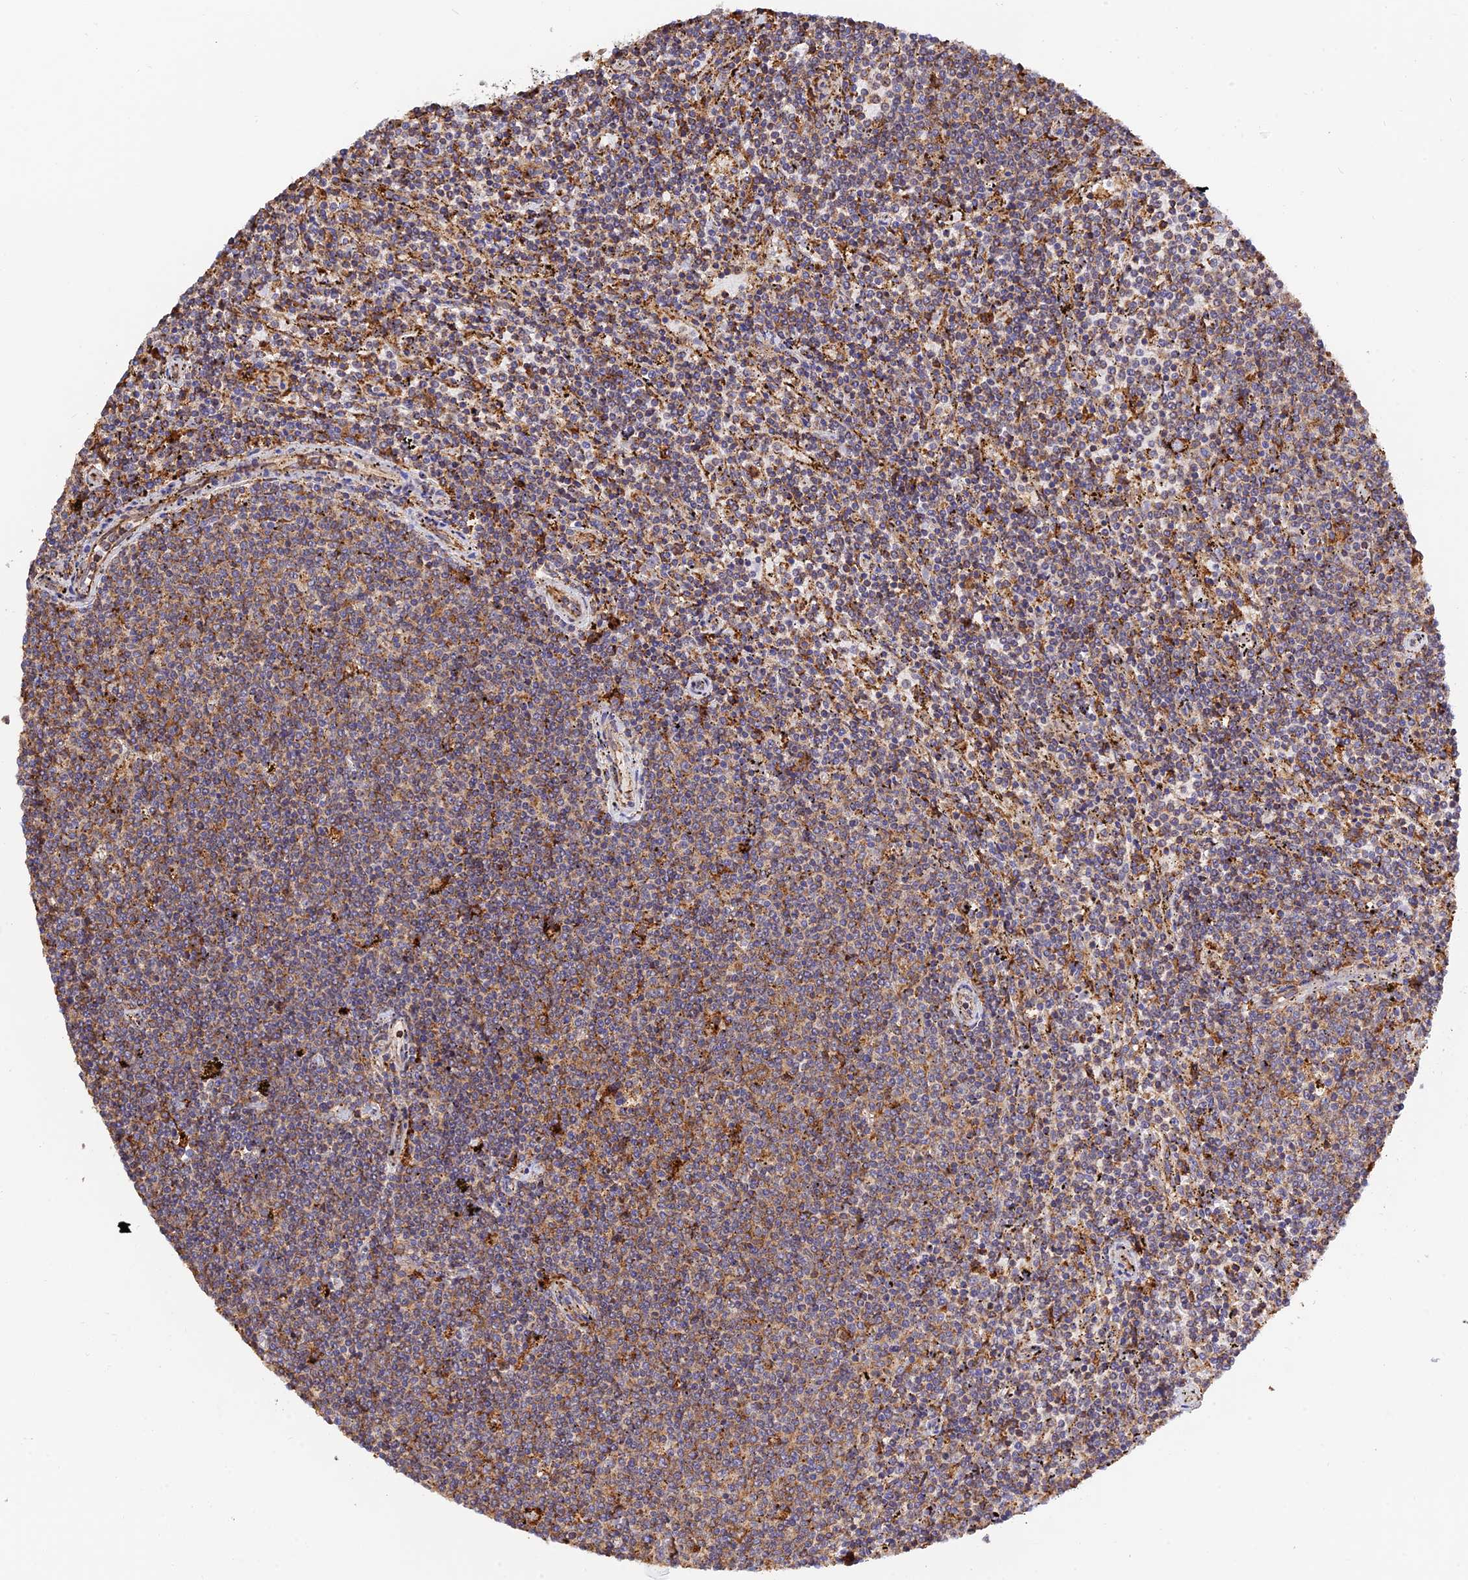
{"staining": {"intensity": "moderate", "quantity": "25%-75%", "location": "cytoplasmic/membranous"}, "tissue": "lymphoma", "cell_type": "Tumor cells", "image_type": "cancer", "snomed": [{"axis": "morphology", "description": "Malignant lymphoma, non-Hodgkin's type, Low grade"}, {"axis": "topography", "description": "Spleen"}], "caption": "Lymphoma stained with DAB IHC displays medium levels of moderate cytoplasmic/membranous positivity in approximately 25%-75% of tumor cells.", "gene": "RPL5", "patient": {"sex": "female", "age": 50}}